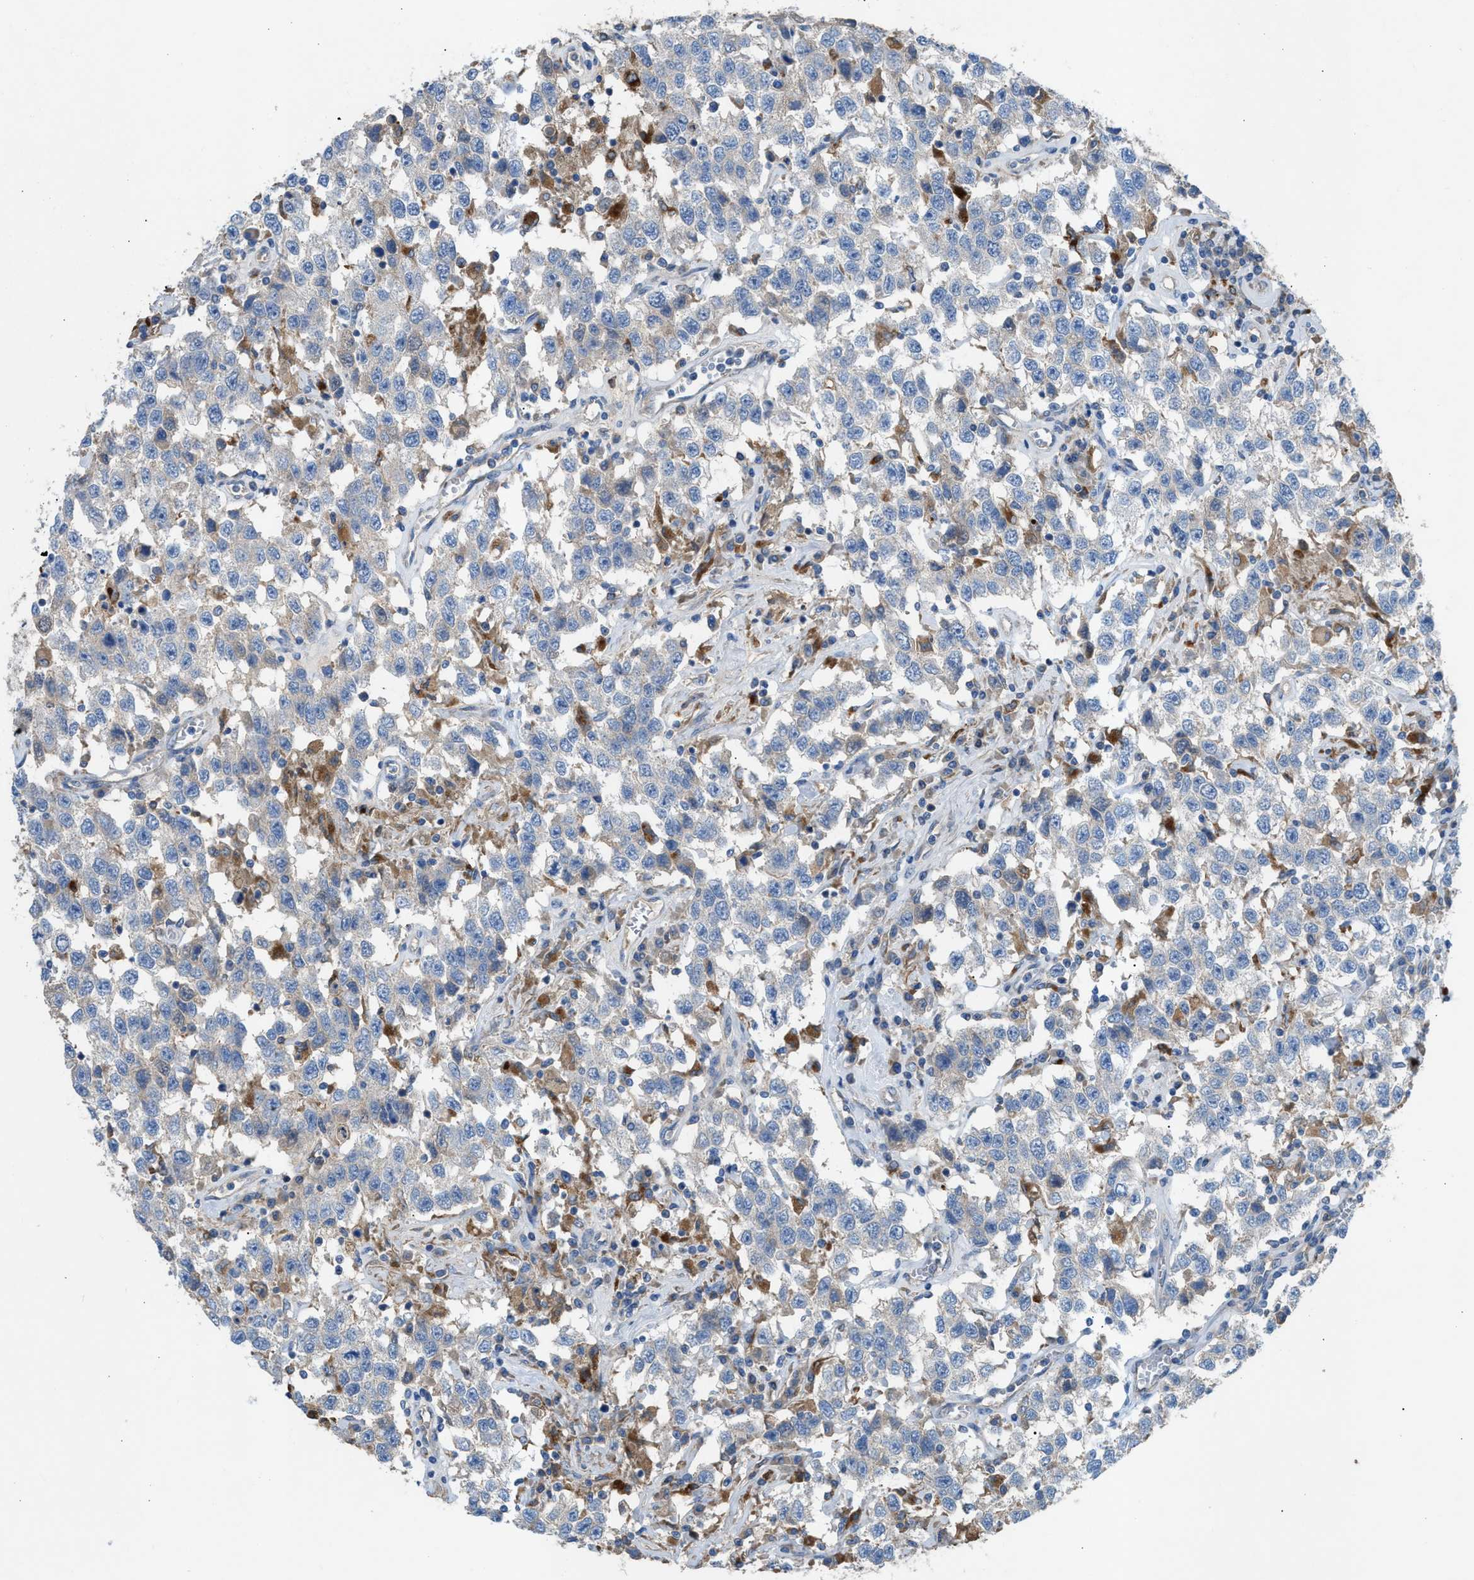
{"staining": {"intensity": "negative", "quantity": "none", "location": "none"}, "tissue": "testis cancer", "cell_type": "Tumor cells", "image_type": "cancer", "snomed": [{"axis": "morphology", "description": "Seminoma, NOS"}, {"axis": "topography", "description": "Testis"}], "caption": "Protein analysis of testis cancer (seminoma) reveals no significant expression in tumor cells.", "gene": "AOAH", "patient": {"sex": "male", "age": 41}}